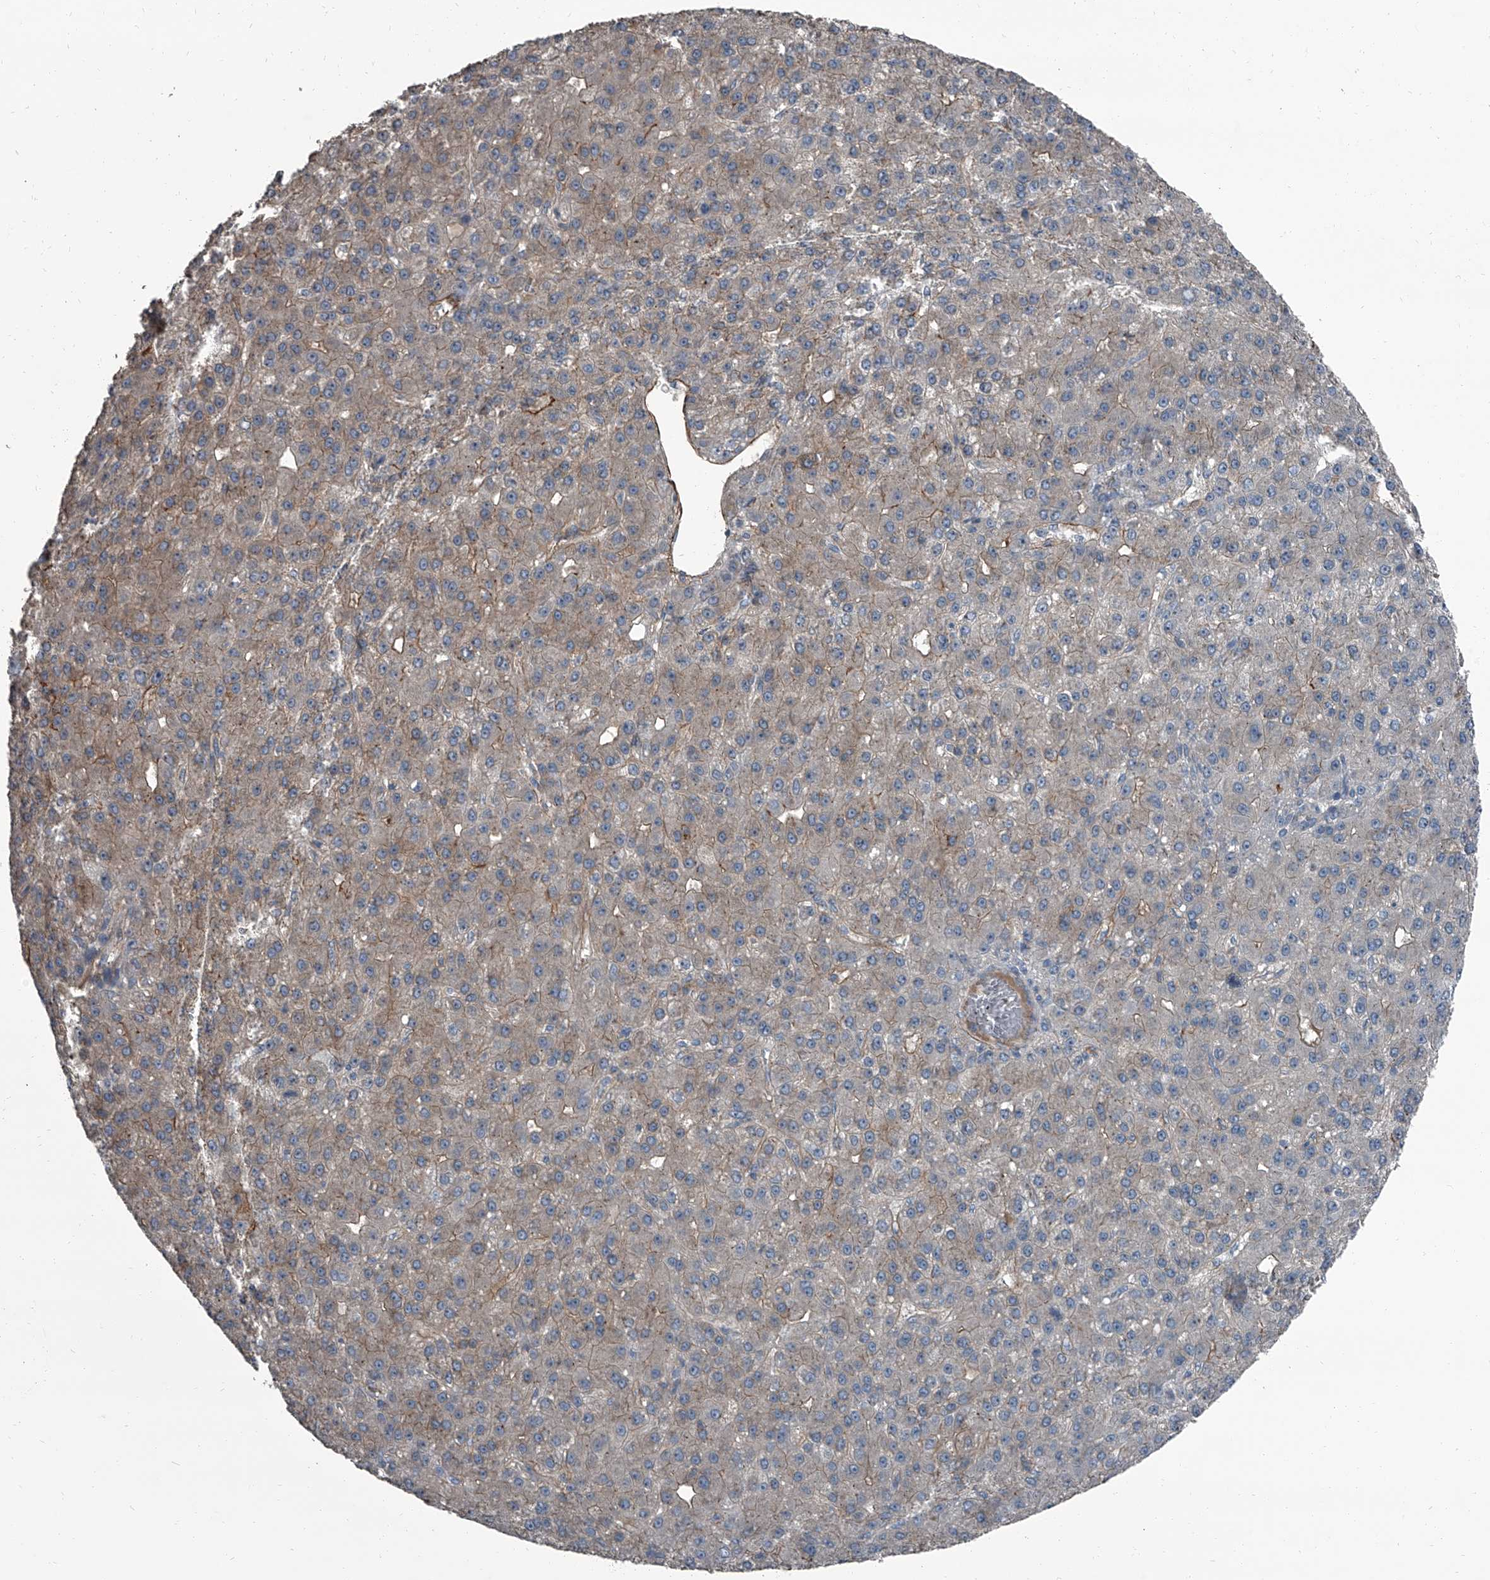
{"staining": {"intensity": "weak", "quantity": "25%-75%", "location": "cytoplasmic/membranous"}, "tissue": "liver cancer", "cell_type": "Tumor cells", "image_type": "cancer", "snomed": [{"axis": "morphology", "description": "Carcinoma, Hepatocellular, NOS"}, {"axis": "topography", "description": "Liver"}], "caption": "Hepatocellular carcinoma (liver) was stained to show a protein in brown. There is low levels of weak cytoplasmic/membranous staining in about 25%-75% of tumor cells.", "gene": "OARD1", "patient": {"sex": "male", "age": 67}}